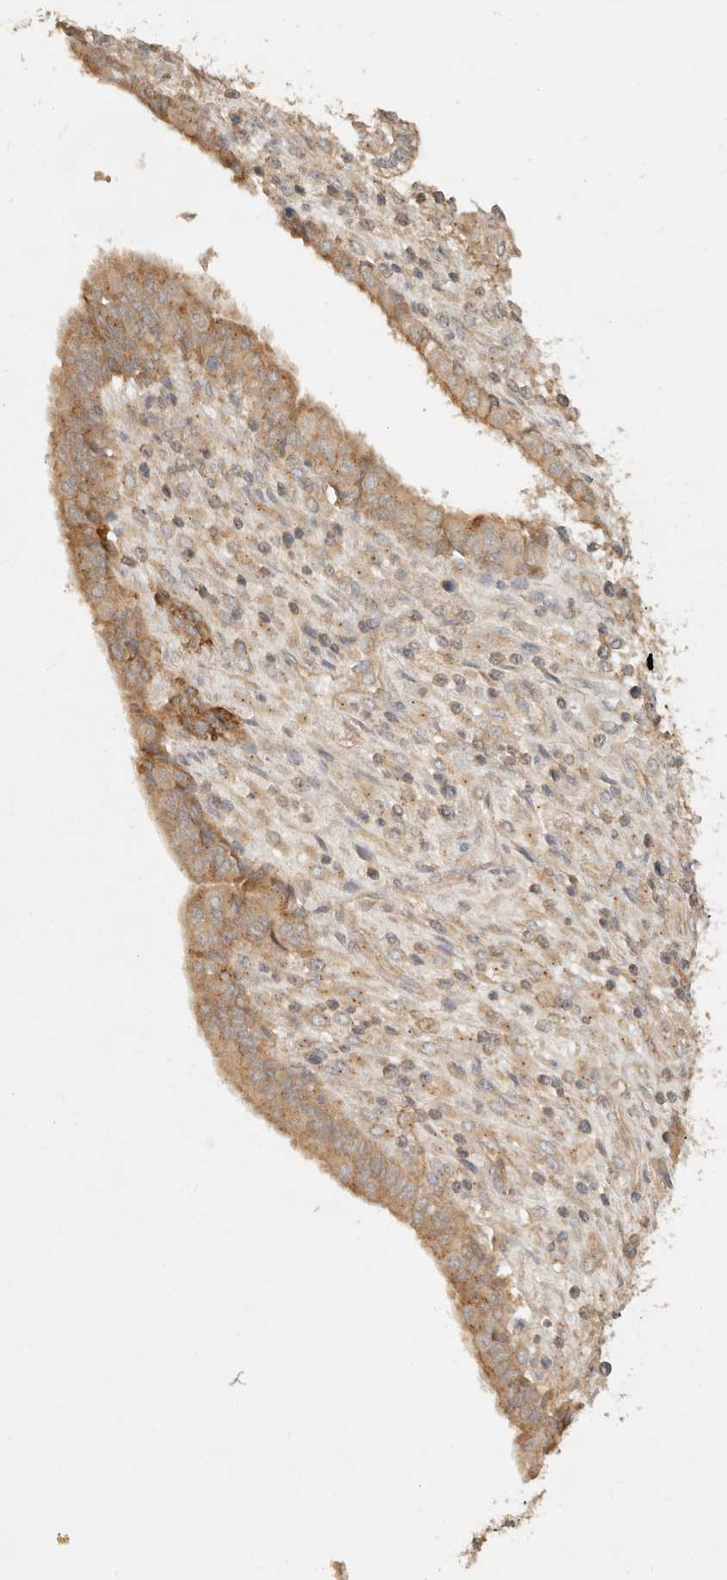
{"staining": {"intensity": "moderate", "quantity": ">75%", "location": "cytoplasmic/membranous"}, "tissue": "endometrial cancer", "cell_type": "Tumor cells", "image_type": "cancer", "snomed": [{"axis": "morphology", "description": "Normal tissue, NOS"}, {"axis": "morphology", "description": "Adenocarcinoma, NOS"}, {"axis": "topography", "description": "Endometrium"}], "caption": "DAB immunohistochemical staining of human endometrial cancer displays moderate cytoplasmic/membranous protein positivity in approximately >75% of tumor cells.", "gene": "HECTD3", "patient": {"sex": "female", "age": 53}}